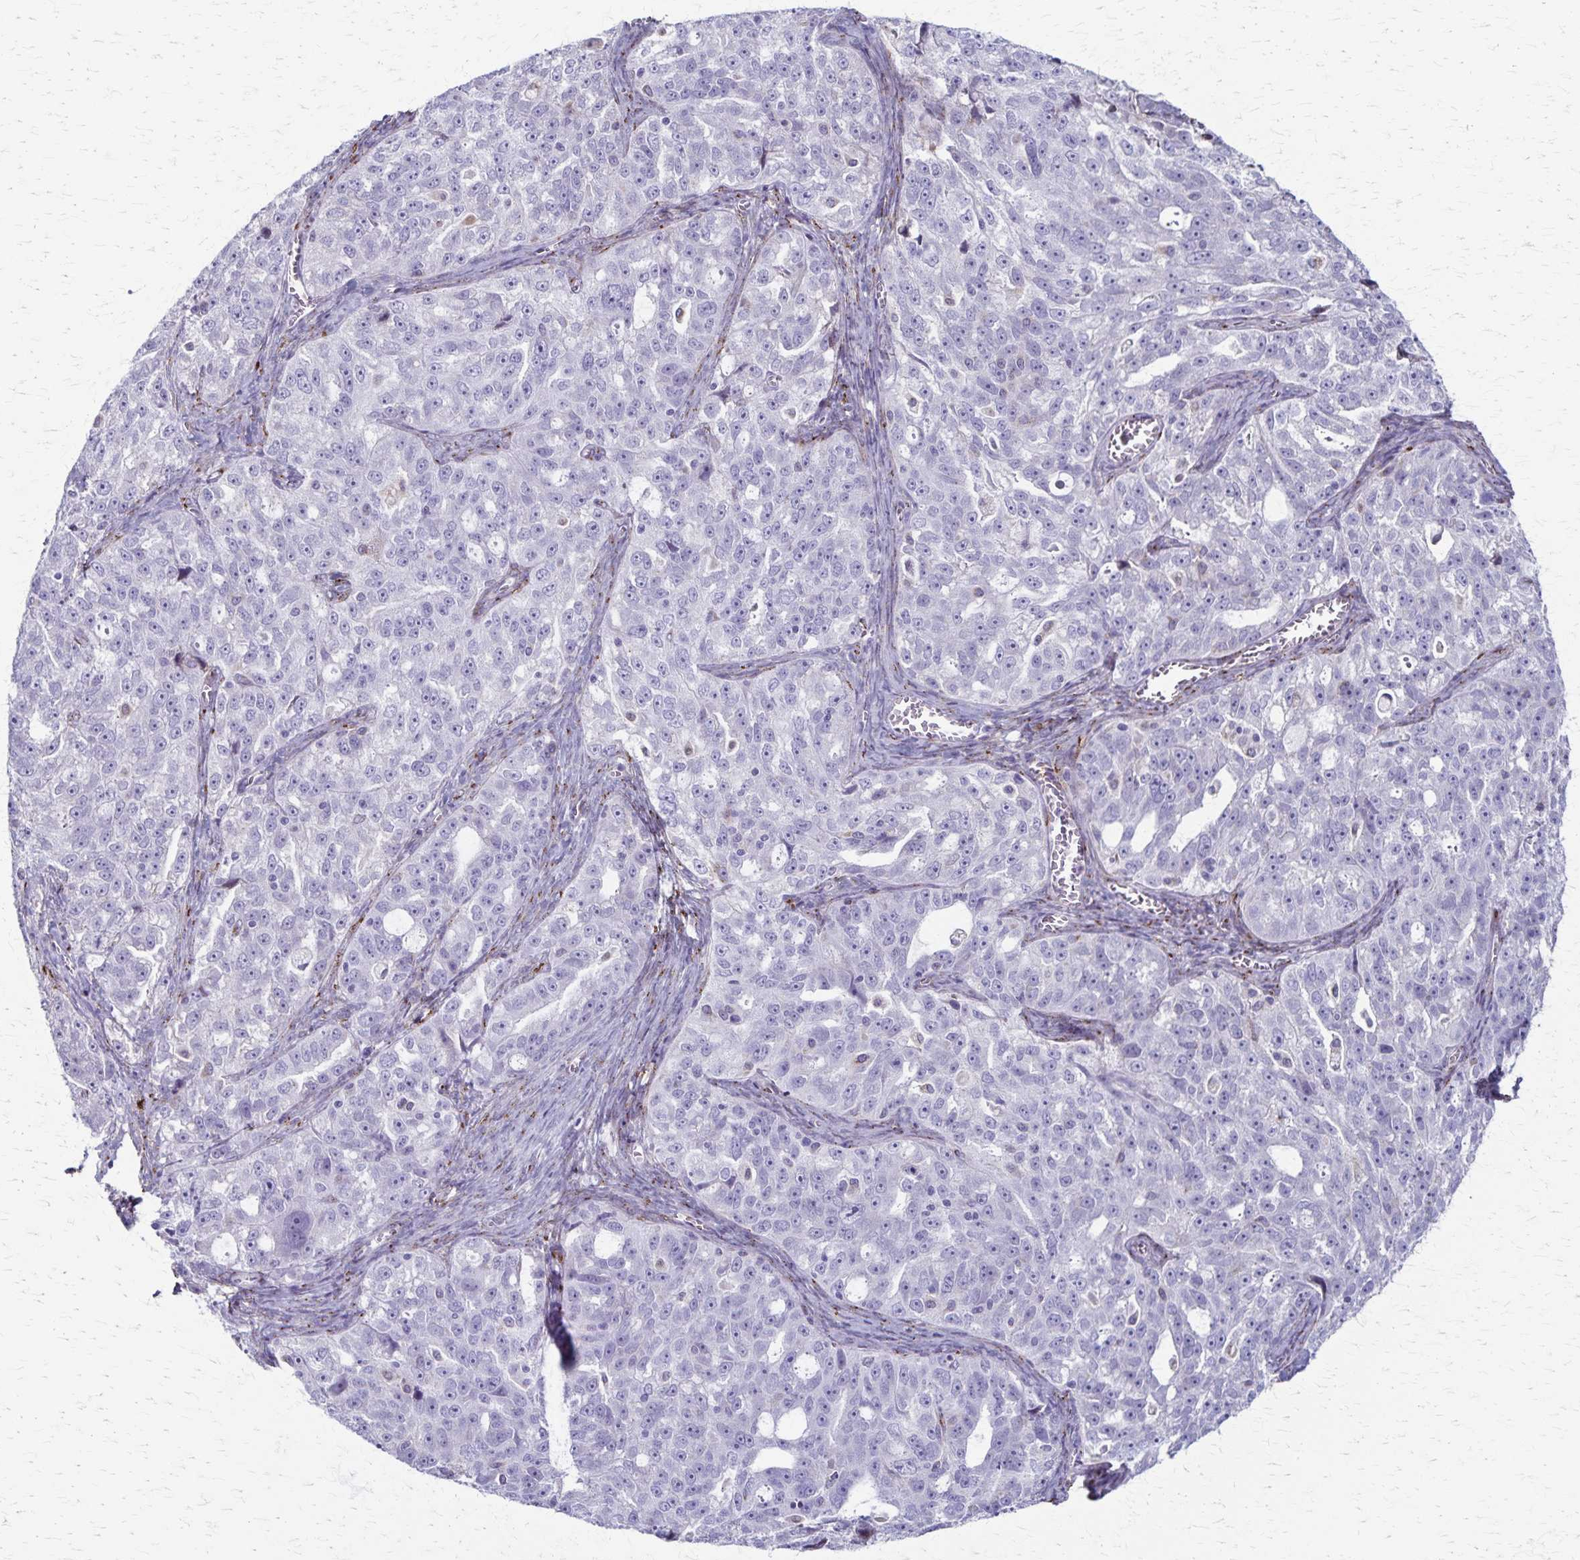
{"staining": {"intensity": "negative", "quantity": "none", "location": "none"}, "tissue": "ovarian cancer", "cell_type": "Tumor cells", "image_type": "cancer", "snomed": [{"axis": "morphology", "description": "Cystadenocarcinoma, serous, NOS"}, {"axis": "topography", "description": "Ovary"}], "caption": "Tumor cells are negative for protein expression in human ovarian cancer (serous cystadenocarcinoma). The staining is performed using DAB (3,3'-diaminobenzidine) brown chromogen with nuclei counter-stained in using hematoxylin.", "gene": "MCFD2", "patient": {"sex": "female", "age": 51}}